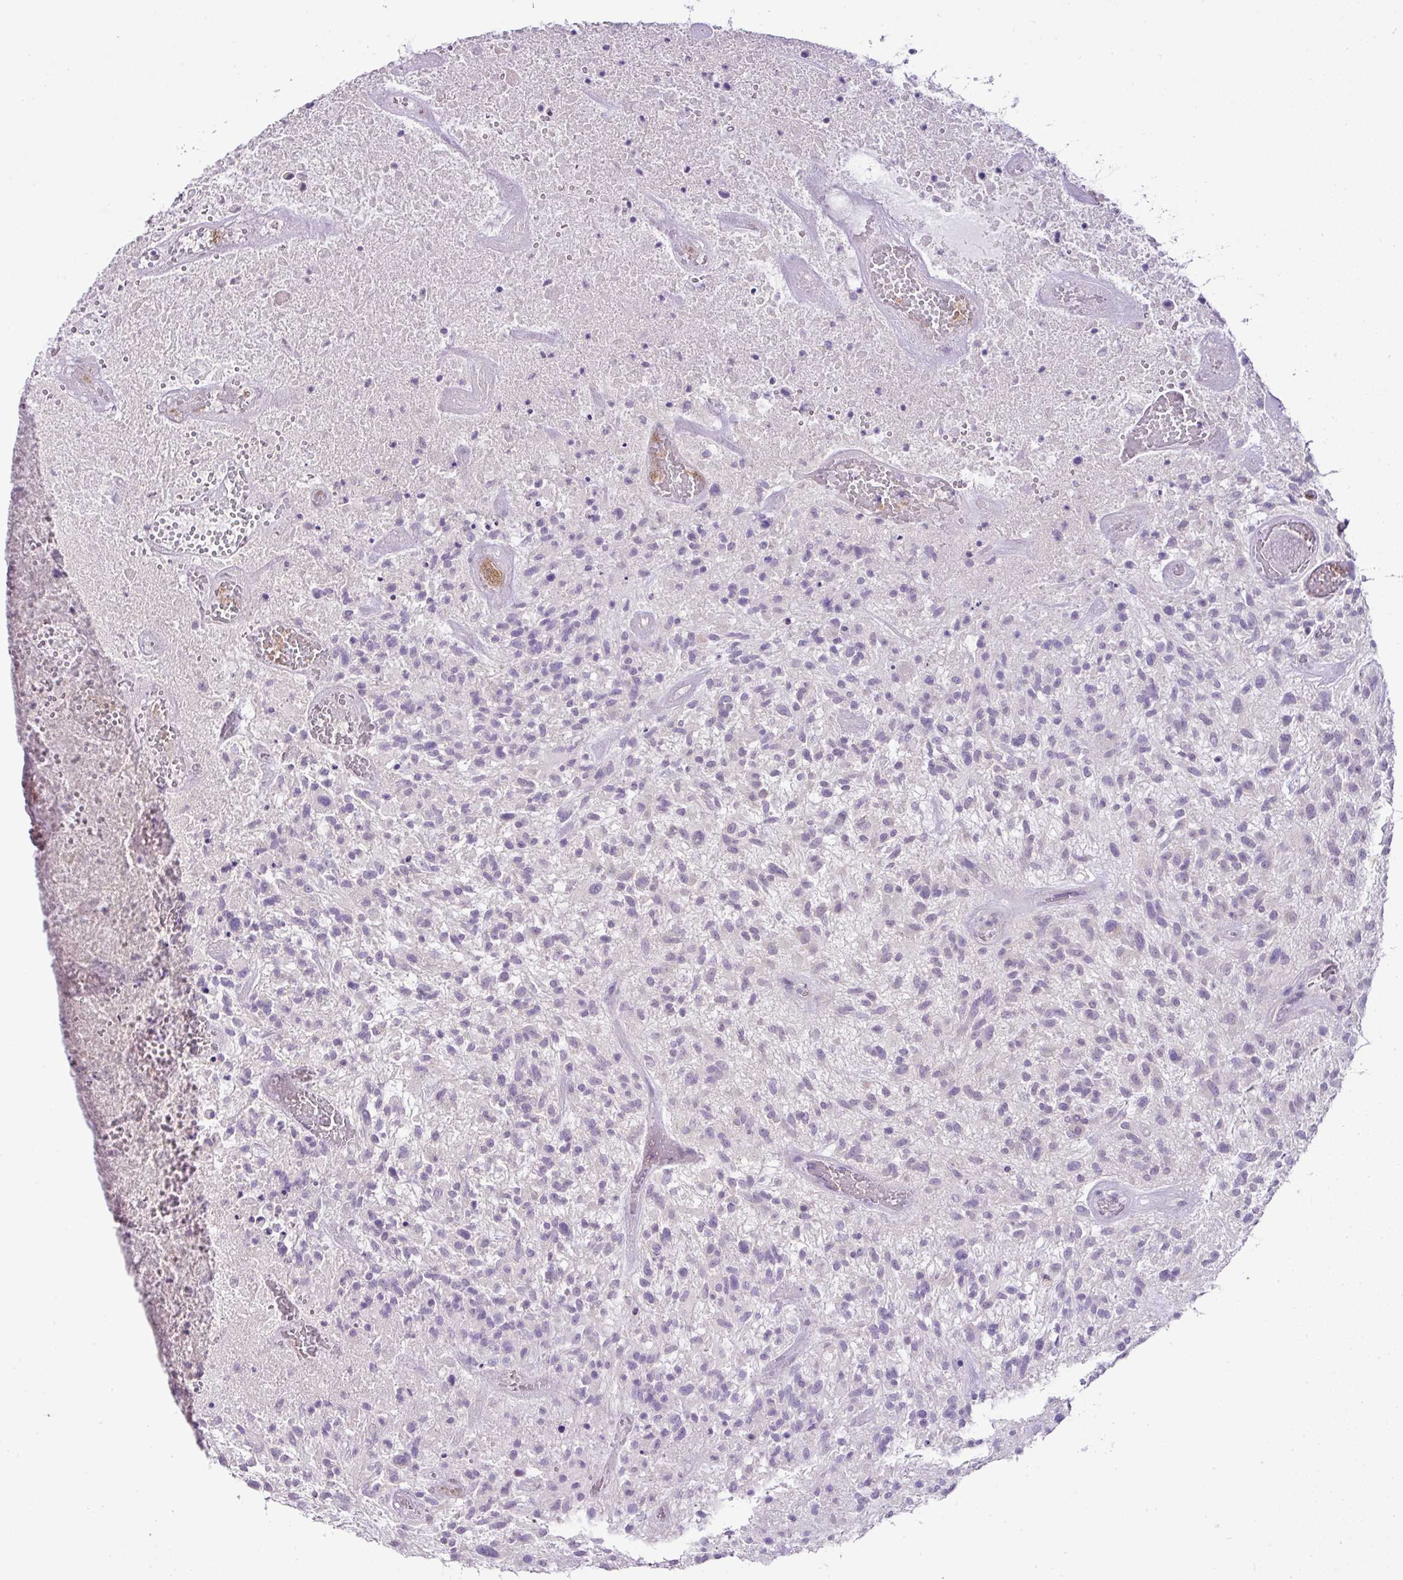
{"staining": {"intensity": "negative", "quantity": "none", "location": "none"}, "tissue": "glioma", "cell_type": "Tumor cells", "image_type": "cancer", "snomed": [{"axis": "morphology", "description": "Glioma, malignant, High grade"}, {"axis": "topography", "description": "Brain"}], "caption": "Tumor cells are negative for brown protein staining in glioma.", "gene": "DIP2A", "patient": {"sex": "male", "age": 47}}